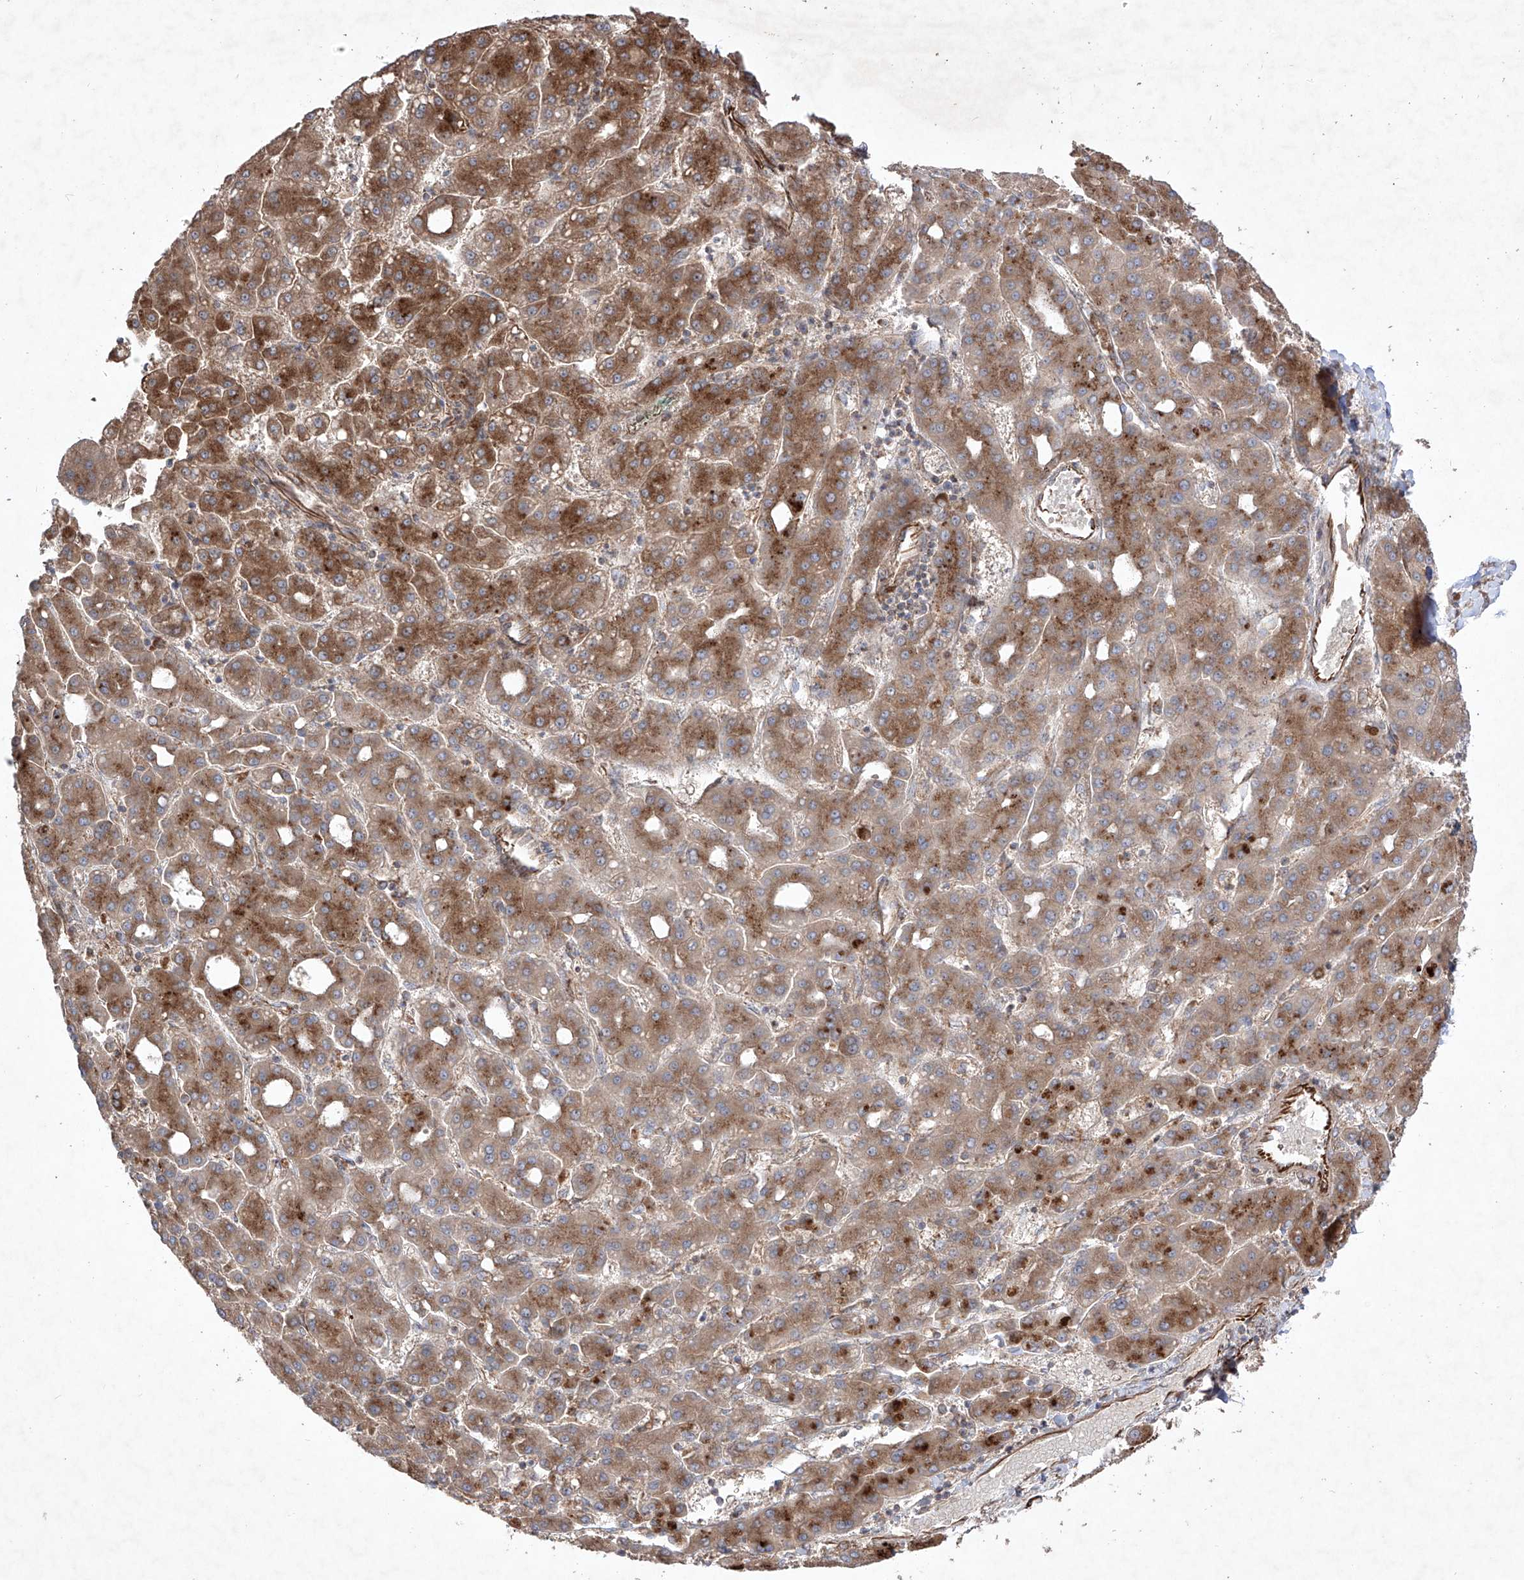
{"staining": {"intensity": "moderate", "quantity": ">75%", "location": "cytoplasmic/membranous"}, "tissue": "liver cancer", "cell_type": "Tumor cells", "image_type": "cancer", "snomed": [{"axis": "morphology", "description": "Carcinoma, Hepatocellular, NOS"}, {"axis": "topography", "description": "Liver"}], "caption": "IHC (DAB (3,3'-diaminobenzidine)) staining of human hepatocellular carcinoma (liver) demonstrates moderate cytoplasmic/membranous protein positivity in approximately >75% of tumor cells.", "gene": "YKT6", "patient": {"sex": "male", "age": 65}}